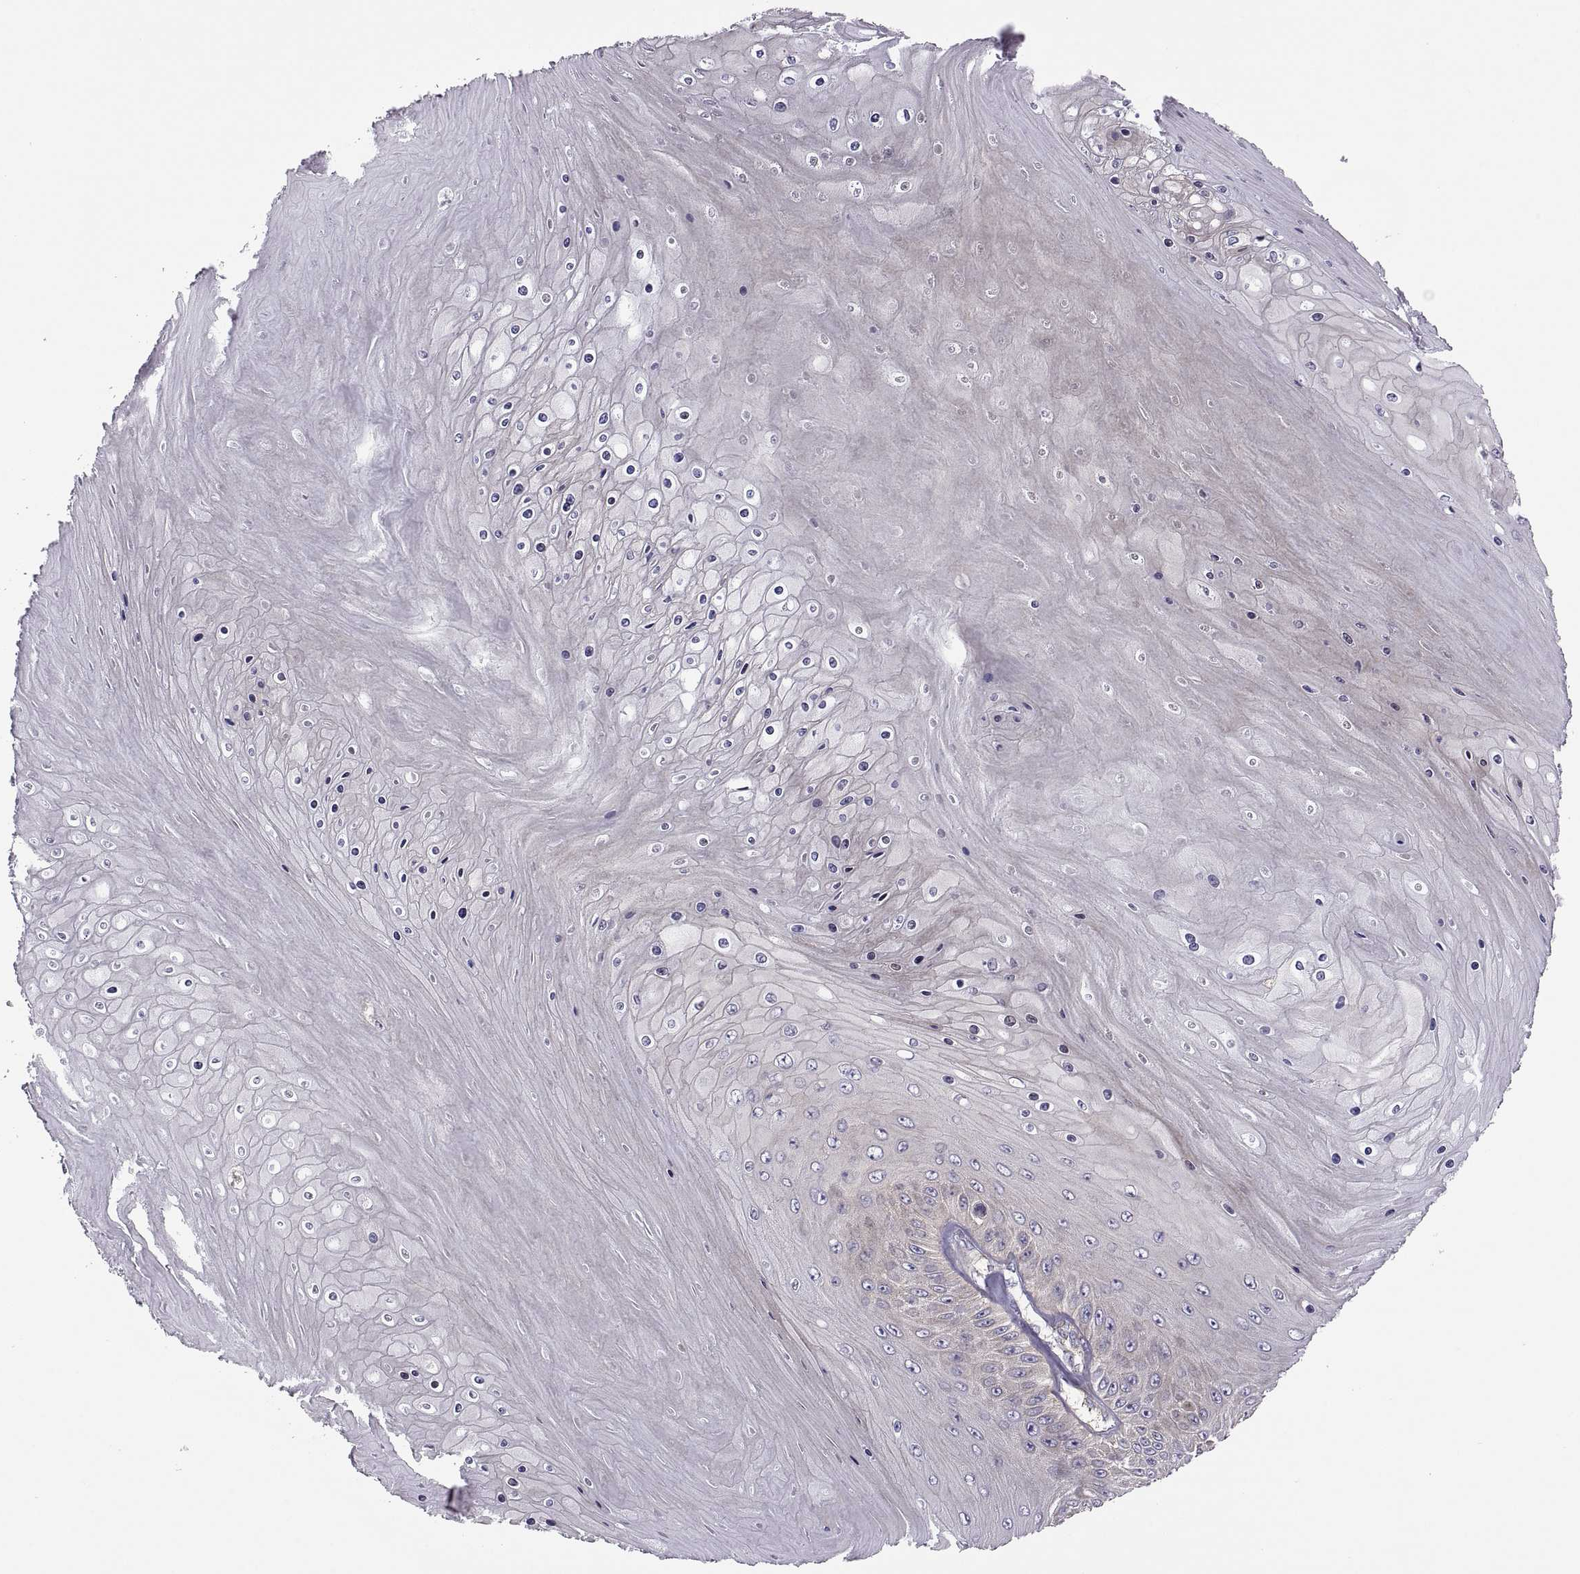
{"staining": {"intensity": "weak", "quantity": "25%-75%", "location": "cytoplasmic/membranous"}, "tissue": "skin cancer", "cell_type": "Tumor cells", "image_type": "cancer", "snomed": [{"axis": "morphology", "description": "Squamous cell carcinoma, NOS"}, {"axis": "topography", "description": "Skin"}], "caption": "Skin cancer (squamous cell carcinoma) was stained to show a protein in brown. There is low levels of weak cytoplasmic/membranous staining in approximately 25%-75% of tumor cells. (DAB (3,3'-diaminobenzidine) = brown stain, brightfield microscopy at high magnification).", "gene": "SPATA32", "patient": {"sex": "male", "age": 62}}